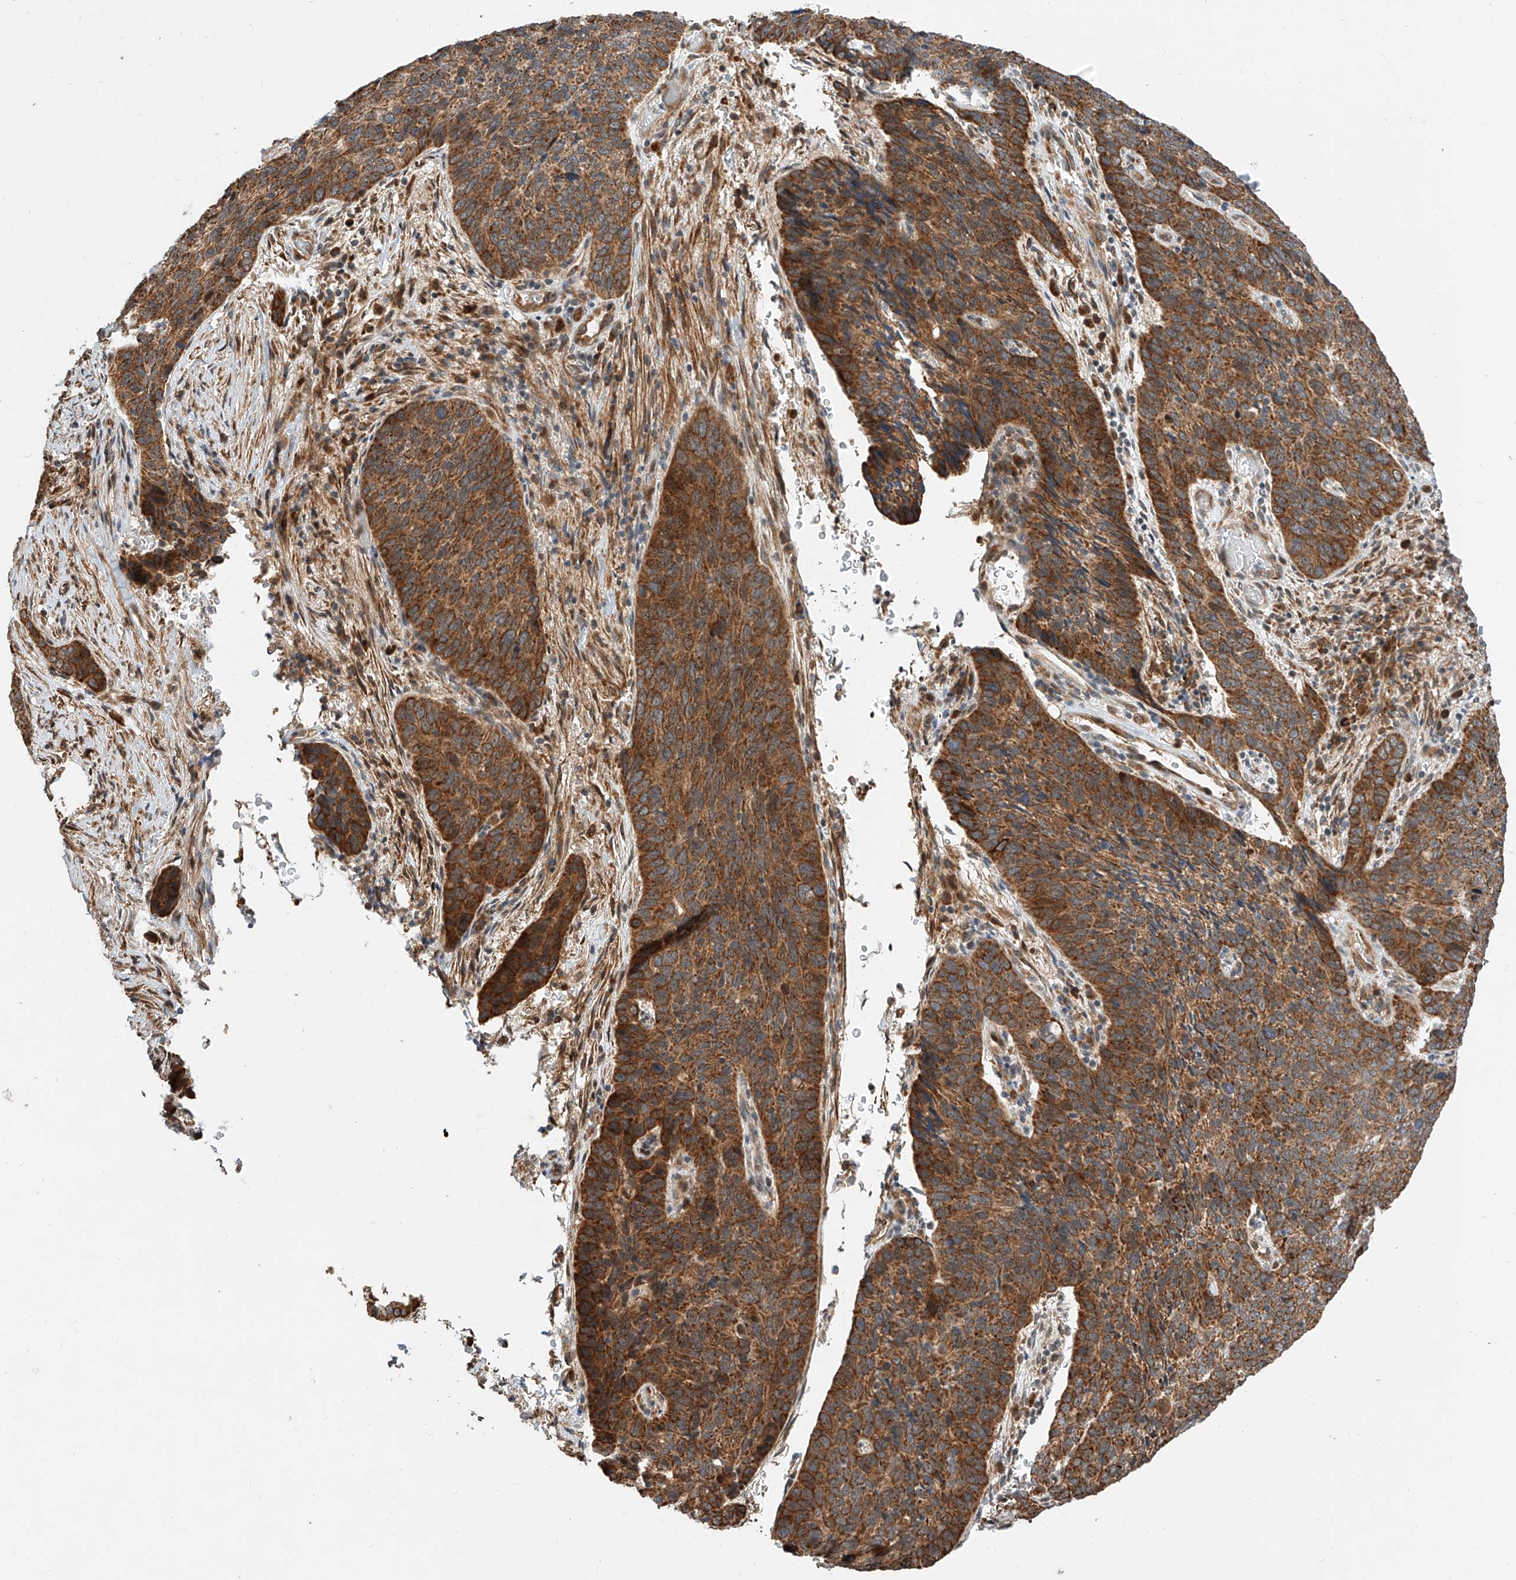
{"staining": {"intensity": "strong", "quantity": ">75%", "location": "cytoplasmic/membranous"}, "tissue": "cervical cancer", "cell_type": "Tumor cells", "image_type": "cancer", "snomed": [{"axis": "morphology", "description": "Squamous cell carcinoma, NOS"}, {"axis": "topography", "description": "Cervix"}], "caption": "DAB (3,3'-diaminobenzidine) immunohistochemical staining of cervical cancer displays strong cytoplasmic/membranous protein staining in approximately >75% of tumor cells.", "gene": "CPAMD8", "patient": {"sex": "female", "age": 60}}